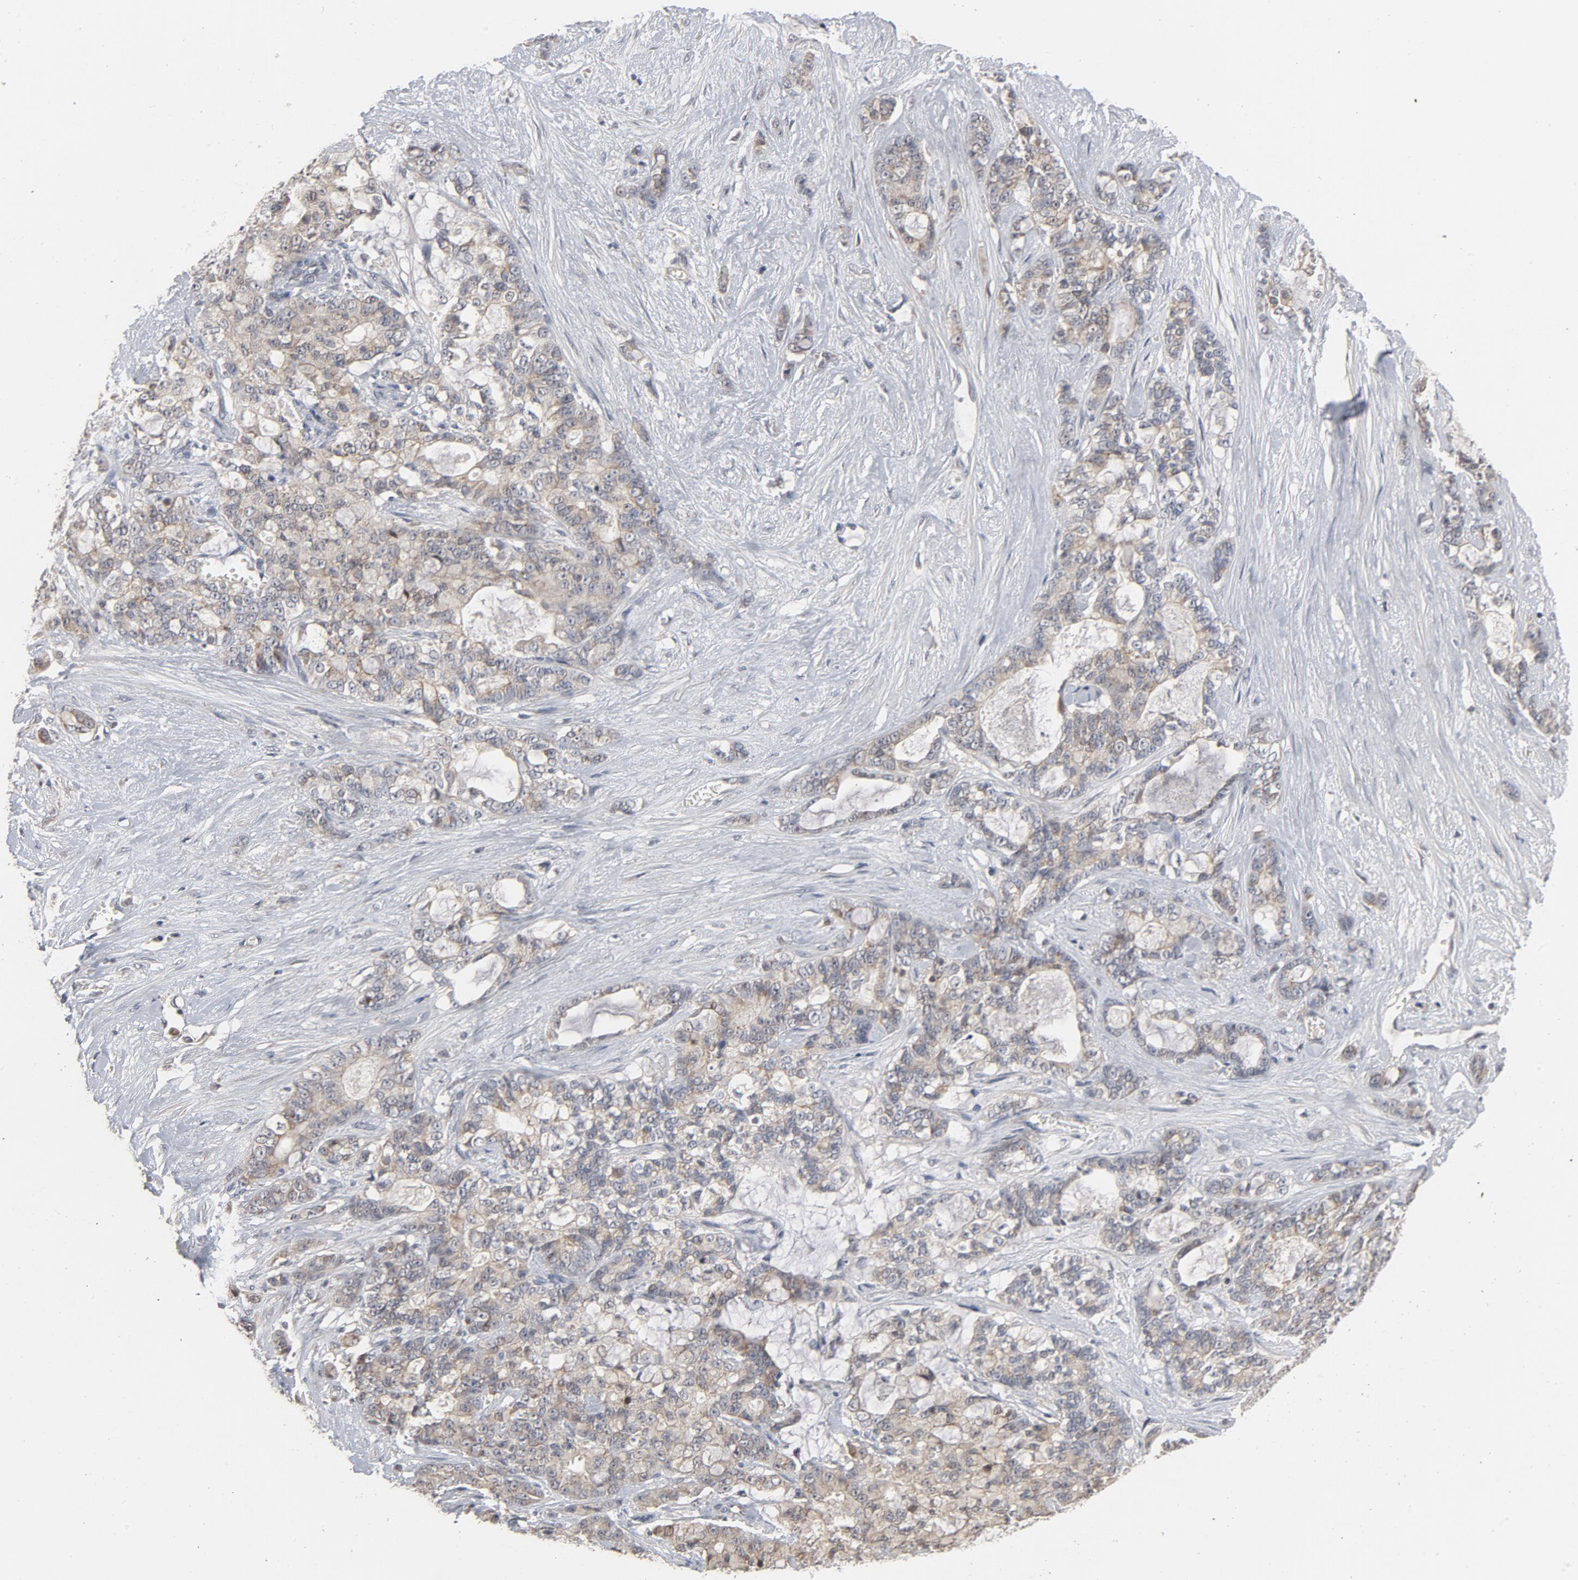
{"staining": {"intensity": "weak", "quantity": ">75%", "location": "cytoplasmic/membranous"}, "tissue": "pancreatic cancer", "cell_type": "Tumor cells", "image_type": "cancer", "snomed": [{"axis": "morphology", "description": "Adenocarcinoma, NOS"}, {"axis": "topography", "description": "Pancreas"}], "caption": "Pancreatic cancer (adenocarcinoma) stained with immunohistochemistry (IHC) displays weak cytoplasmic/membranous positivity in approximately >75% of tumor cells.", "gene": "PPP1R1B", "patient": {"sex": "female", "age": 73}}